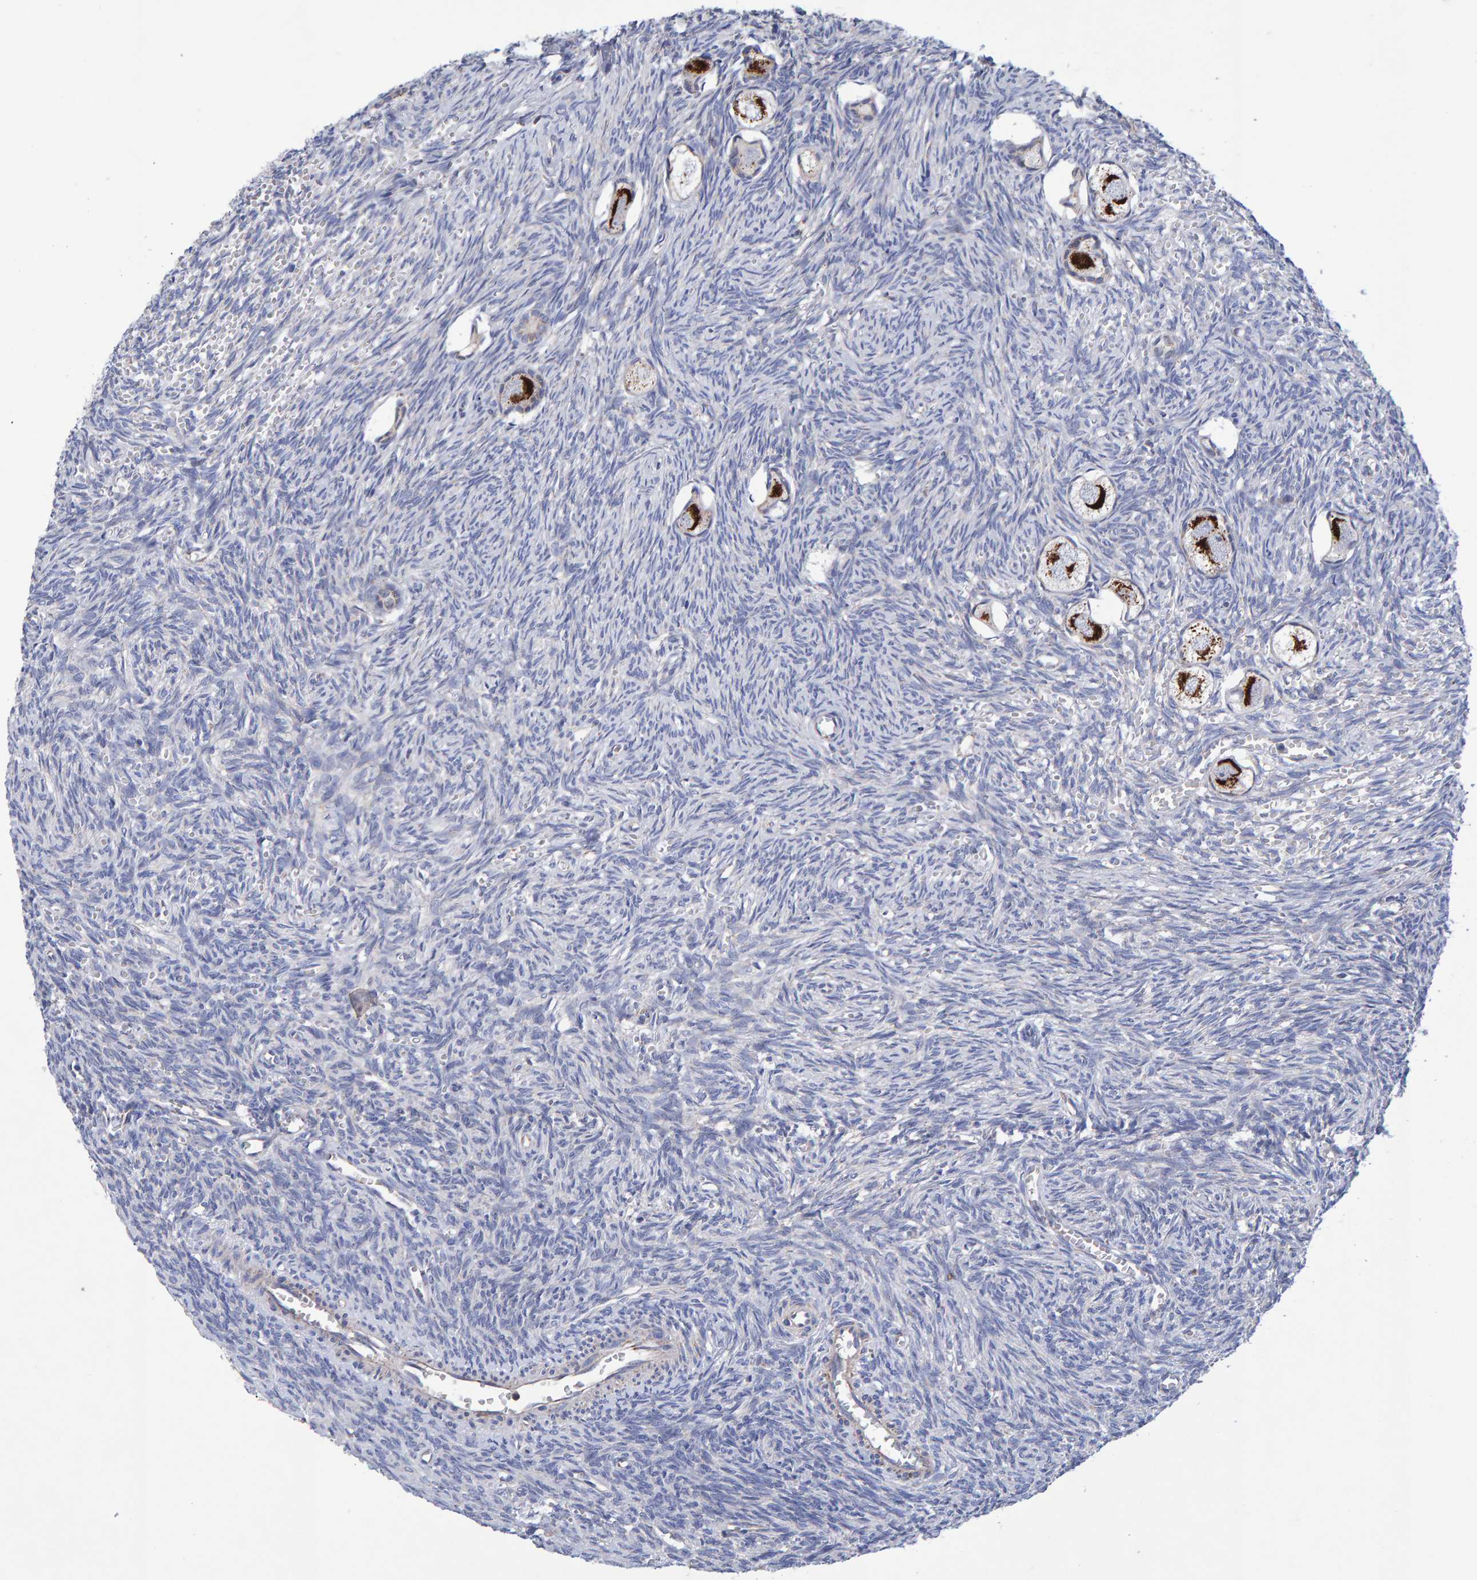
{"staining": {"intensity": "strong", "quantity": ">75%", "location": "cytoplasmic/membranous"}, "tissue": "ovary", "cell_type": "Follicle cells", "image_type": "normal", "snomed": [{"axis": "morphology", "description": "Normal tissue, NOS"}, {"axis": "topography", "description": "Ovary"}], "caption": "A high amount of strong cytoplasmic/membranous positivity is identified in about >75% of follicle cells in unremarkable ovary.", "gene": "EFR3A", "patient": {"sex": "female", "age": 27}}